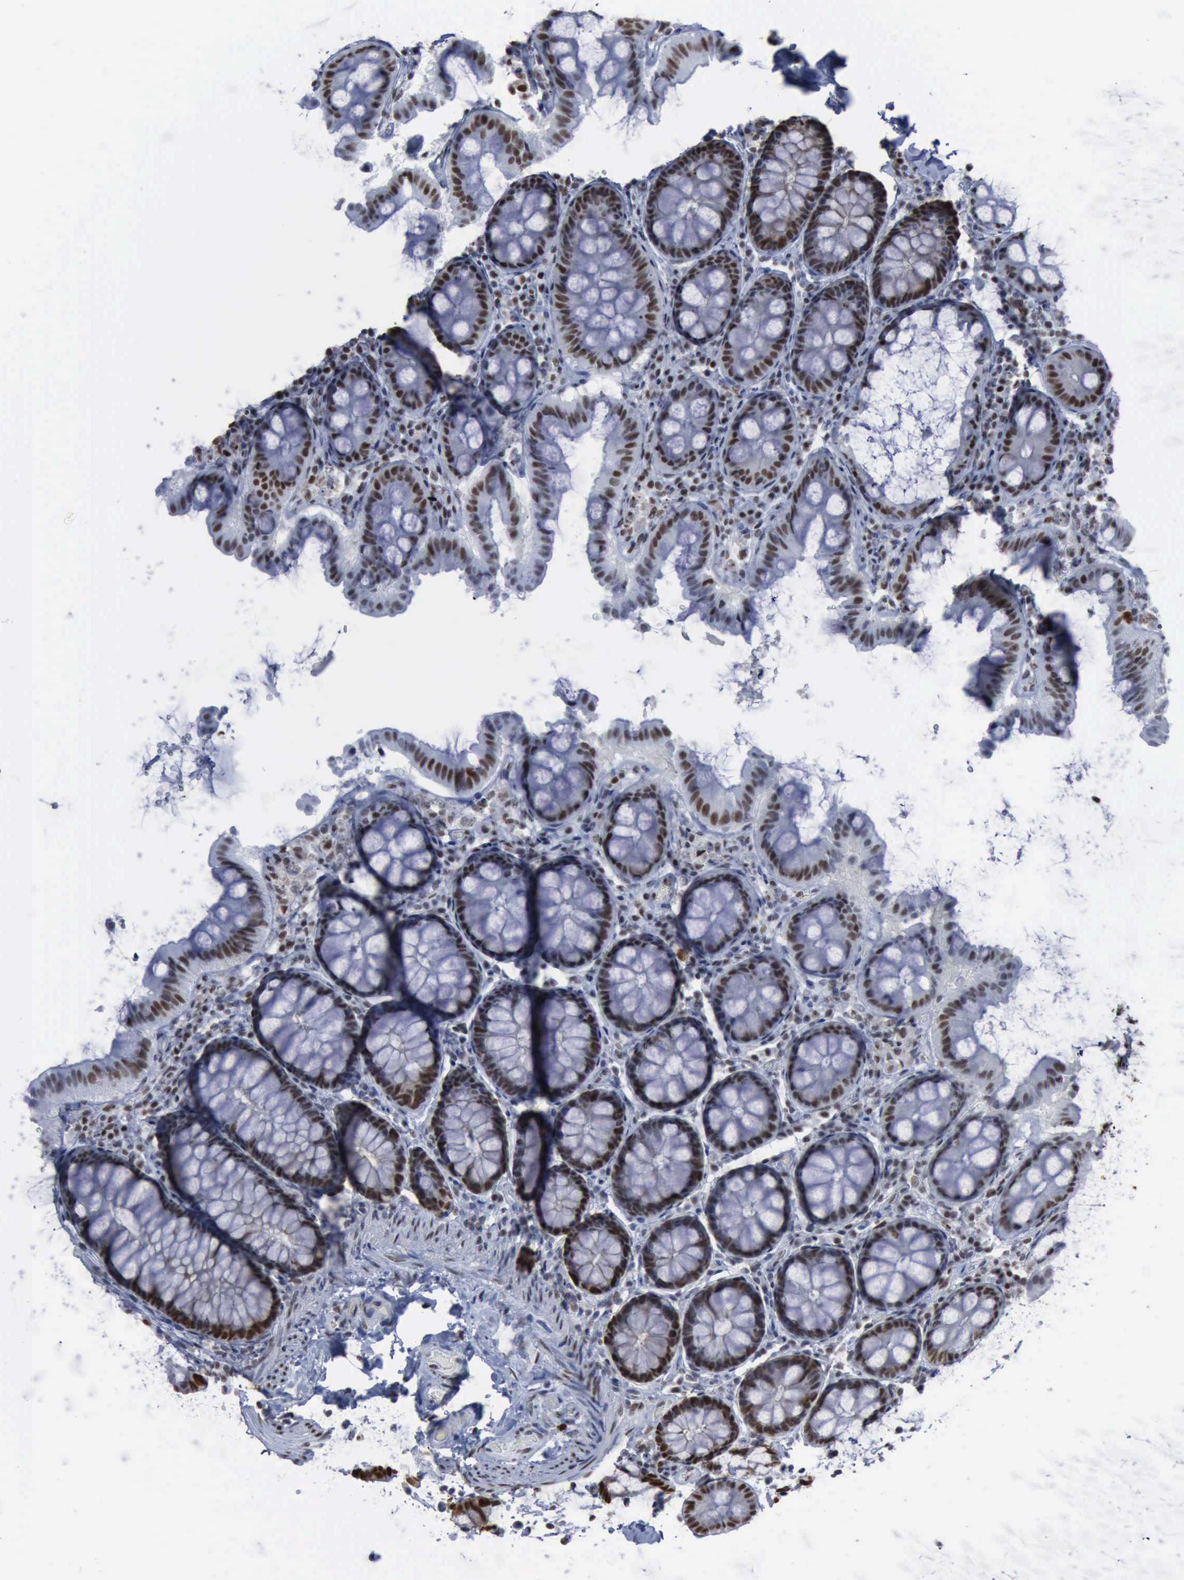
{"staining": {"intensity": "weak", "quantity": "<25%", "location": "nuclear"}, "tissue": "colon", "cell_type": "Endothelial cells", "image_type": "normal", "snomed": [{"axis": "morphology", "description": "Normal tissue, NOS"}, {"axis": "topography", "description": "Colon"}], "caption": "Immunohistochemical staining of normal human colon demonstrates no significant expression in endothelial cells.", "gene": "PCNA", "patient": {"sex": "female", "age": 61}}